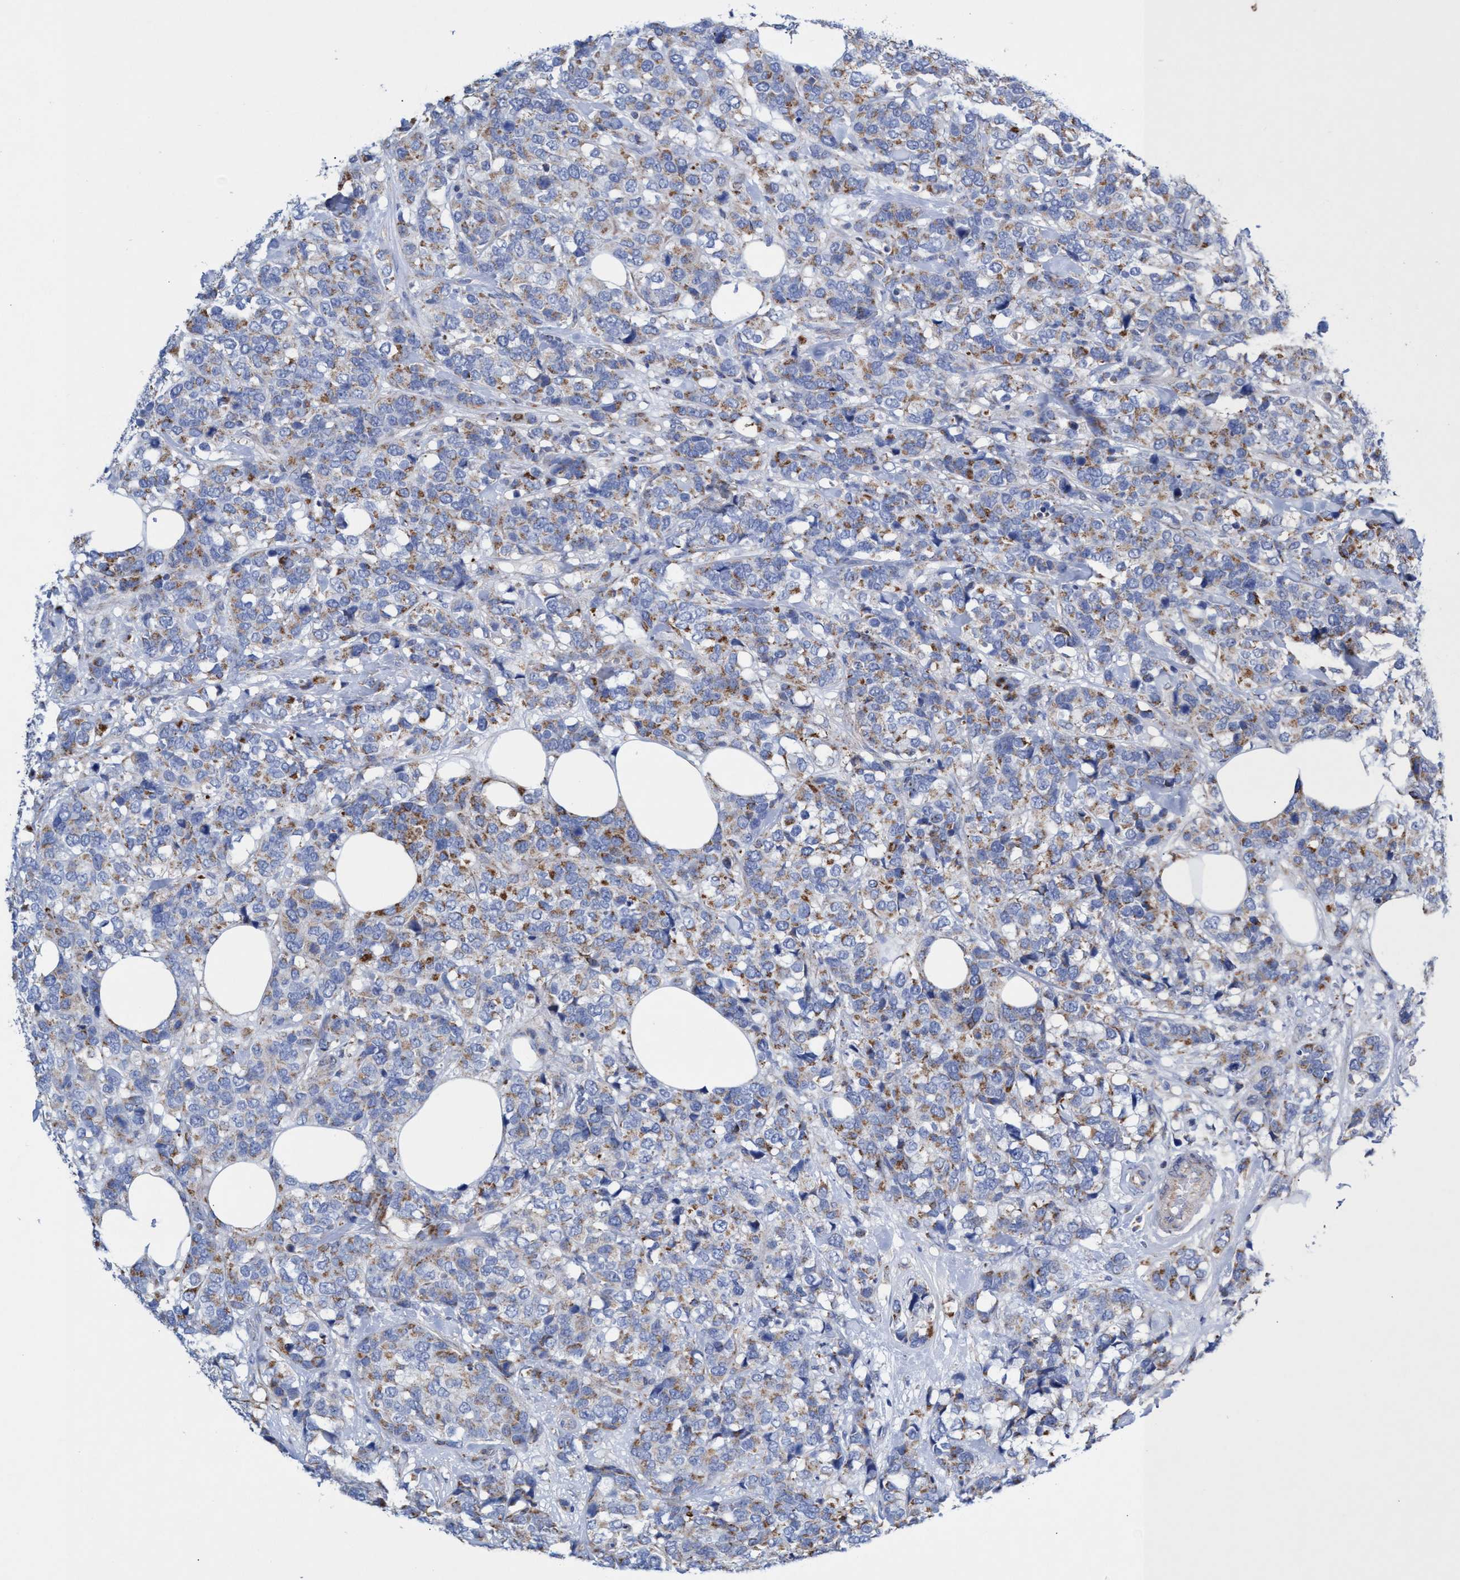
{"staining": {"intensity": "moderate", "quantity": "25%-75%", "location": "cytoplasmic/membranous"}, "tissue": "breast cancer", "cell_type": "Tumor cells", "image_type": "cancer", "snomed": [{"axis": "morphology", "description": "Lobular carcinoma"}, {"axis": "topography", "description": "Breast"}], "caption": "Immunohistochemical staining of human lobular carcinoma (breast) shows medium levels of moderate cytoplasmic/membranous protein positivity in about 25%-75% of tumor cells.", "gene": "ZNF750", "patient": {"sex": "female", "age": 59}}